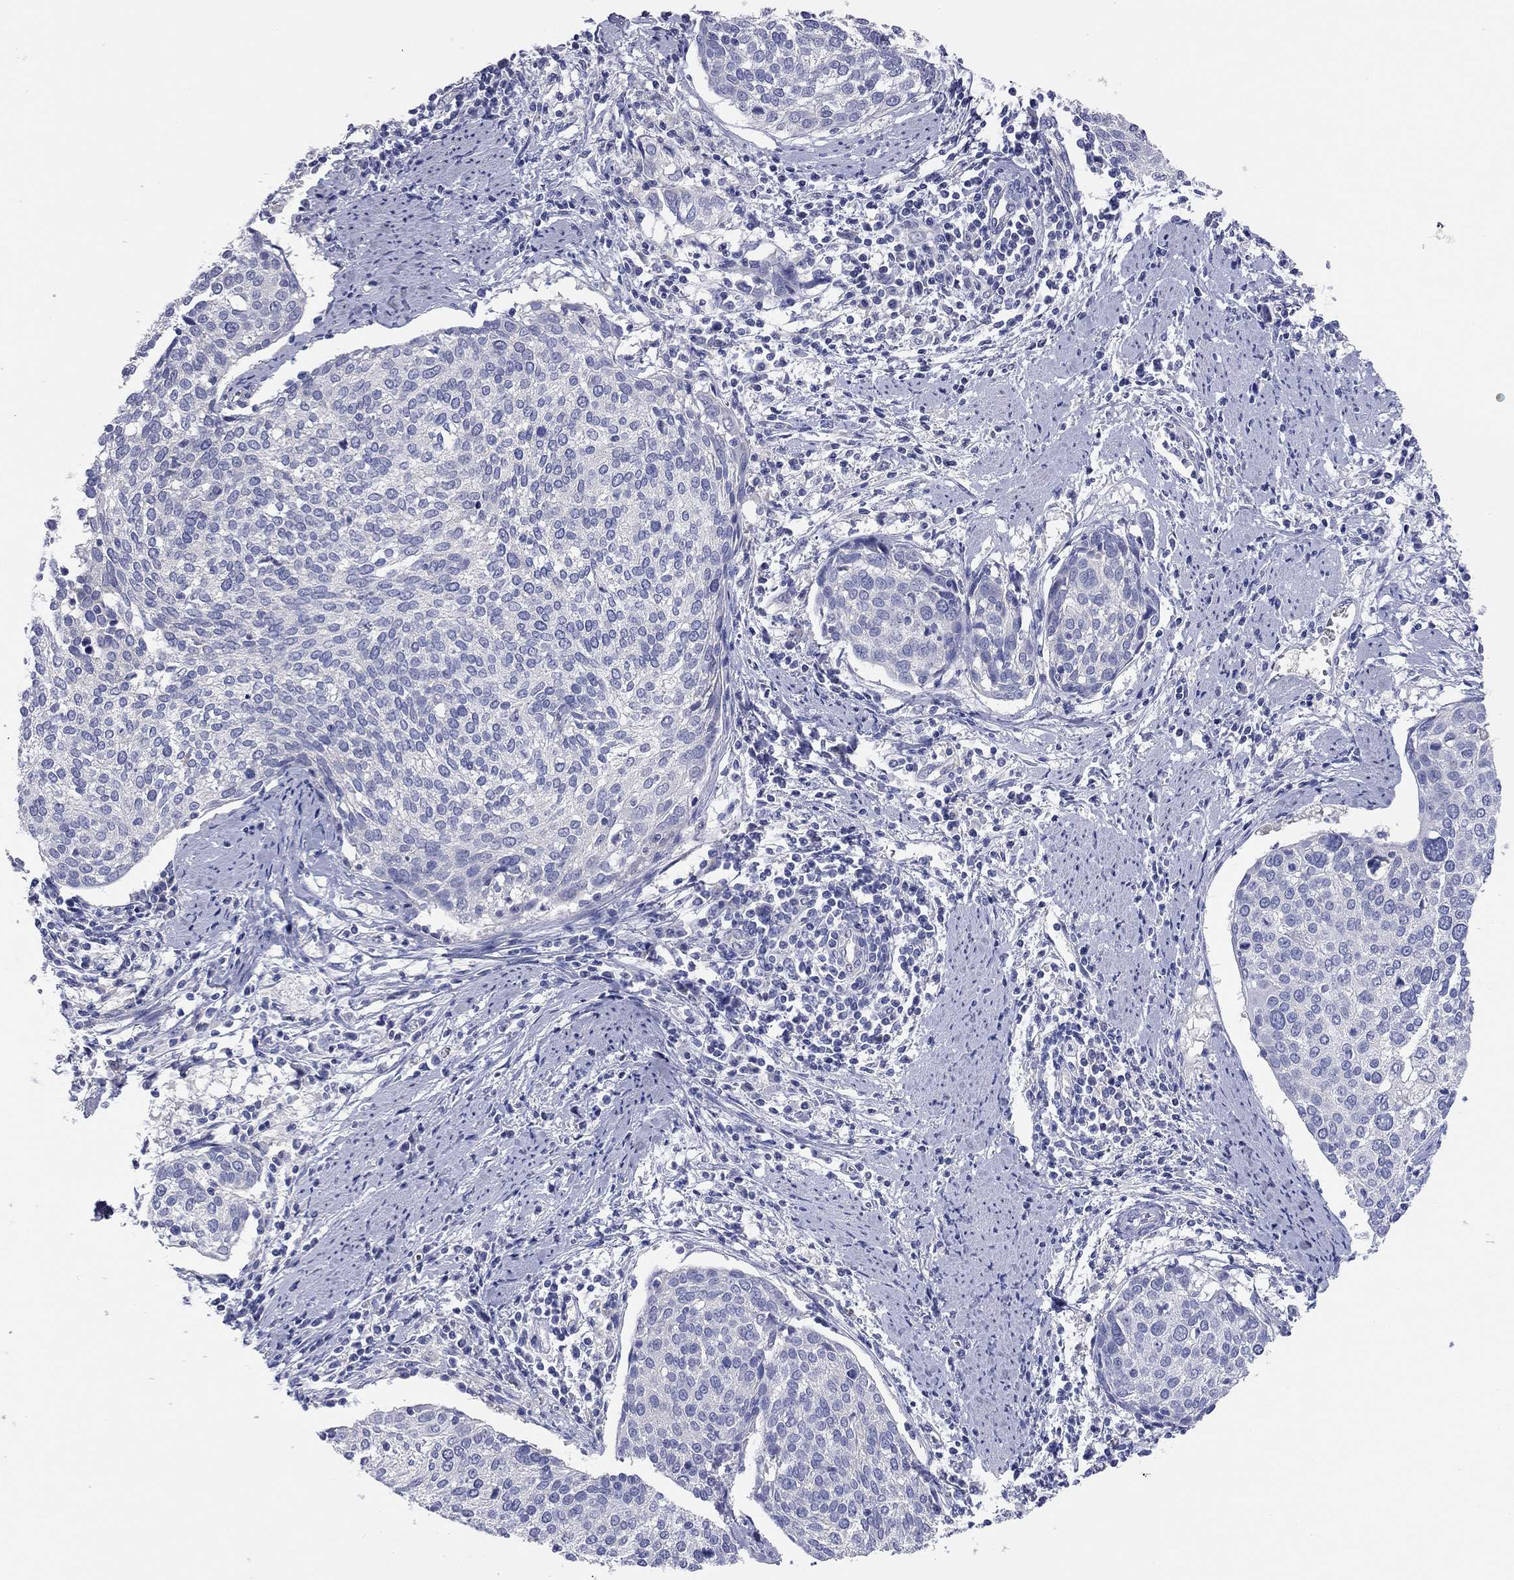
{"staining": {"intensity": "negative", "quantity": "none", "location": "none"}, "tissue": "cervical cancer", "cell_type": "Tumor cells", "image_type": "cancer", "snomed": [{"axis": "morphology", "description": "Squamous cell carcinoma, NOS"}, {"axis": "topography", "description": "Cervix"}], "caption": "Immunohistochemistry (IHC) of human cervical squamous cell carcinoma exhibits no staining in tumor cells.", "gene": "TMEM221", "patient": {"sex": "female", "age": 39}}